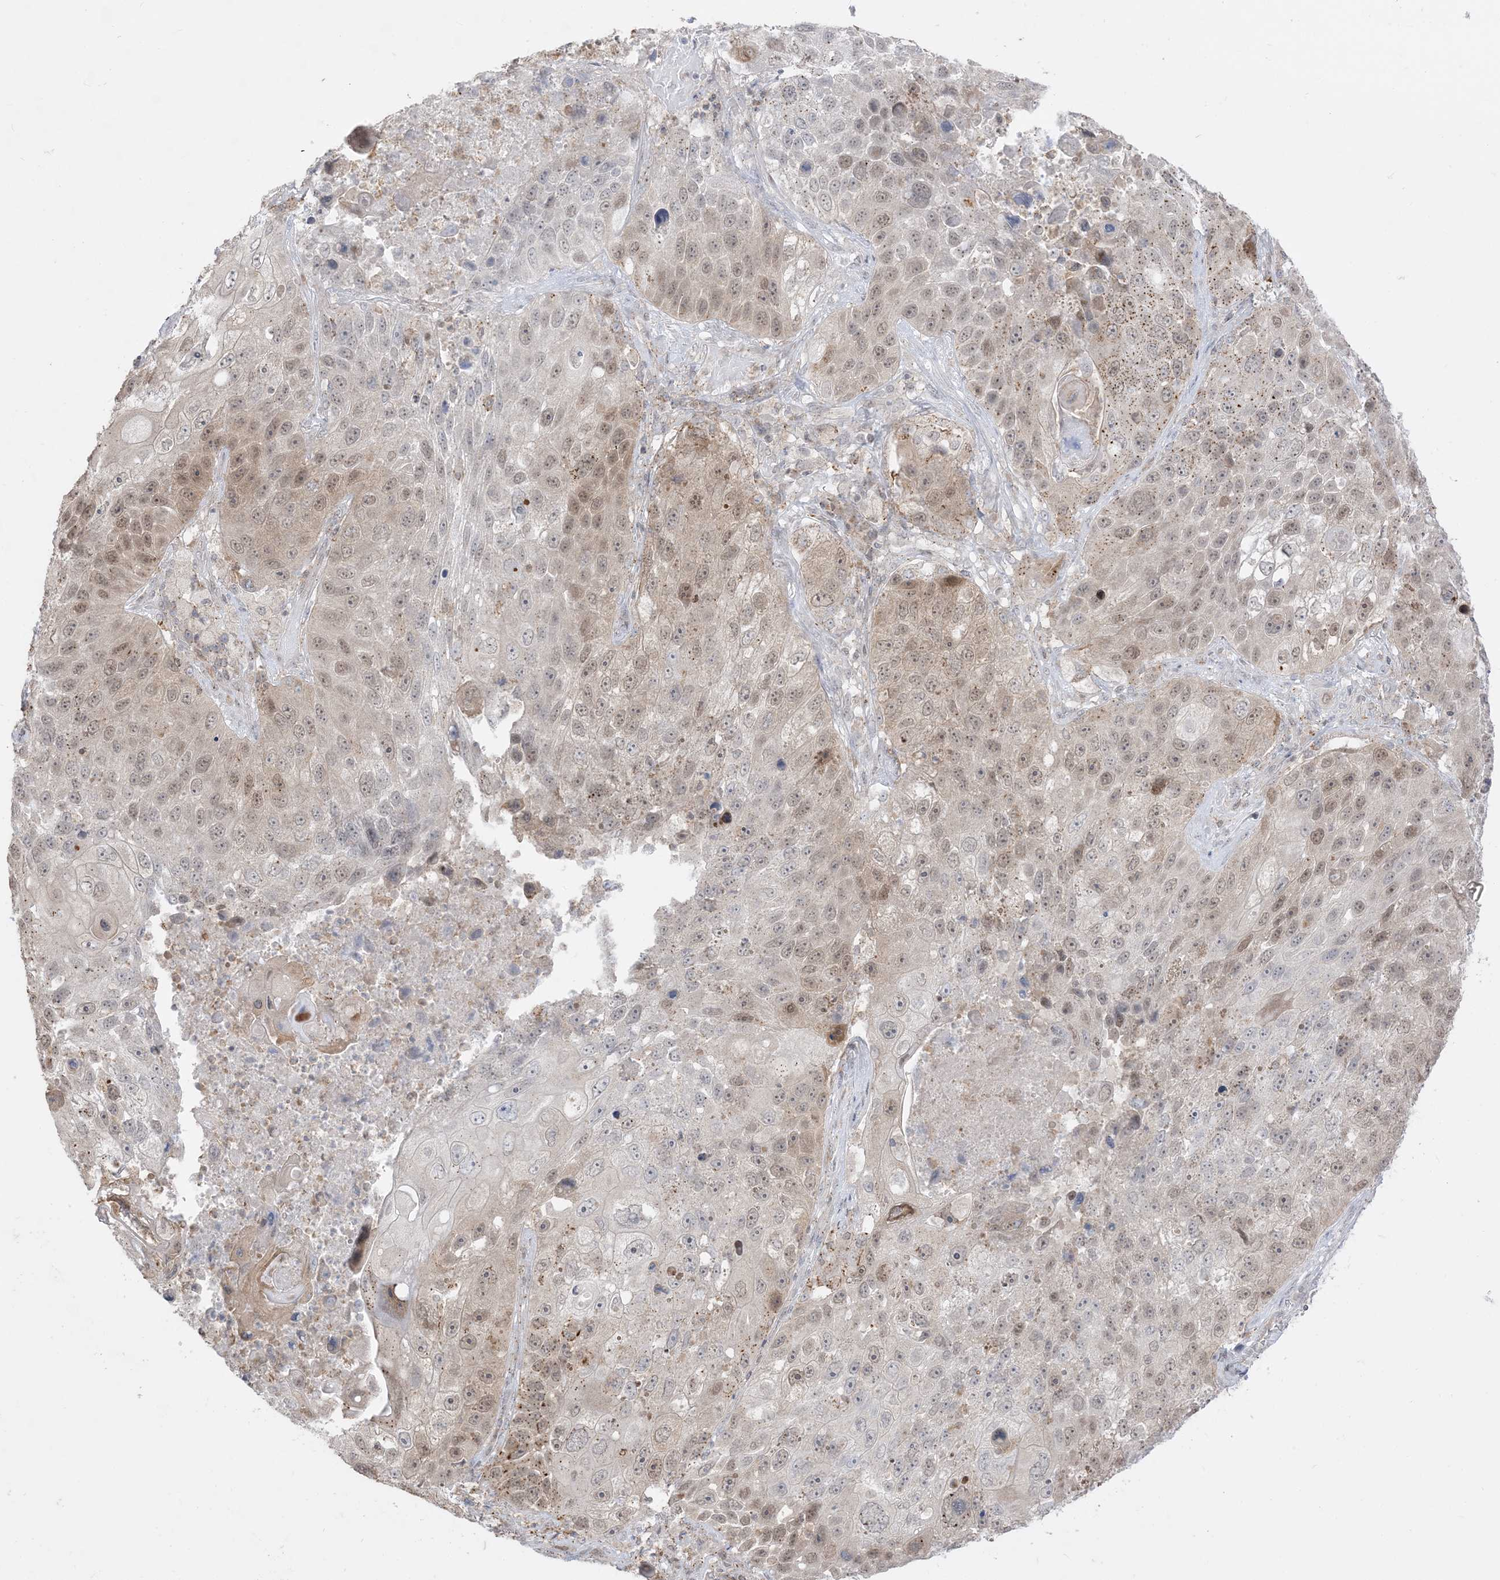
{"staining": {"intensity": "weak", "quantity": "25%-75%", "location": "cytoplasmic/membranous,nuclear"}, "tissue": "lung cancer", "cell_type": "Tumor cells", "image_type": "cancer", "snomed": [{"axis": "morphology", "description": "Squamous cell carcinoma, NOS"}, {"axis": "topography", "description": "Lung"}], "caption": "The photomicrograph shows a brown stain indicating the presence of a protein in the cytoplasmic/membranous and nuclear of tumor cells in squamous cell carcinoma (lung).", "gene": "KANSL3", "patient": {"sex": "male", "age": 61}}